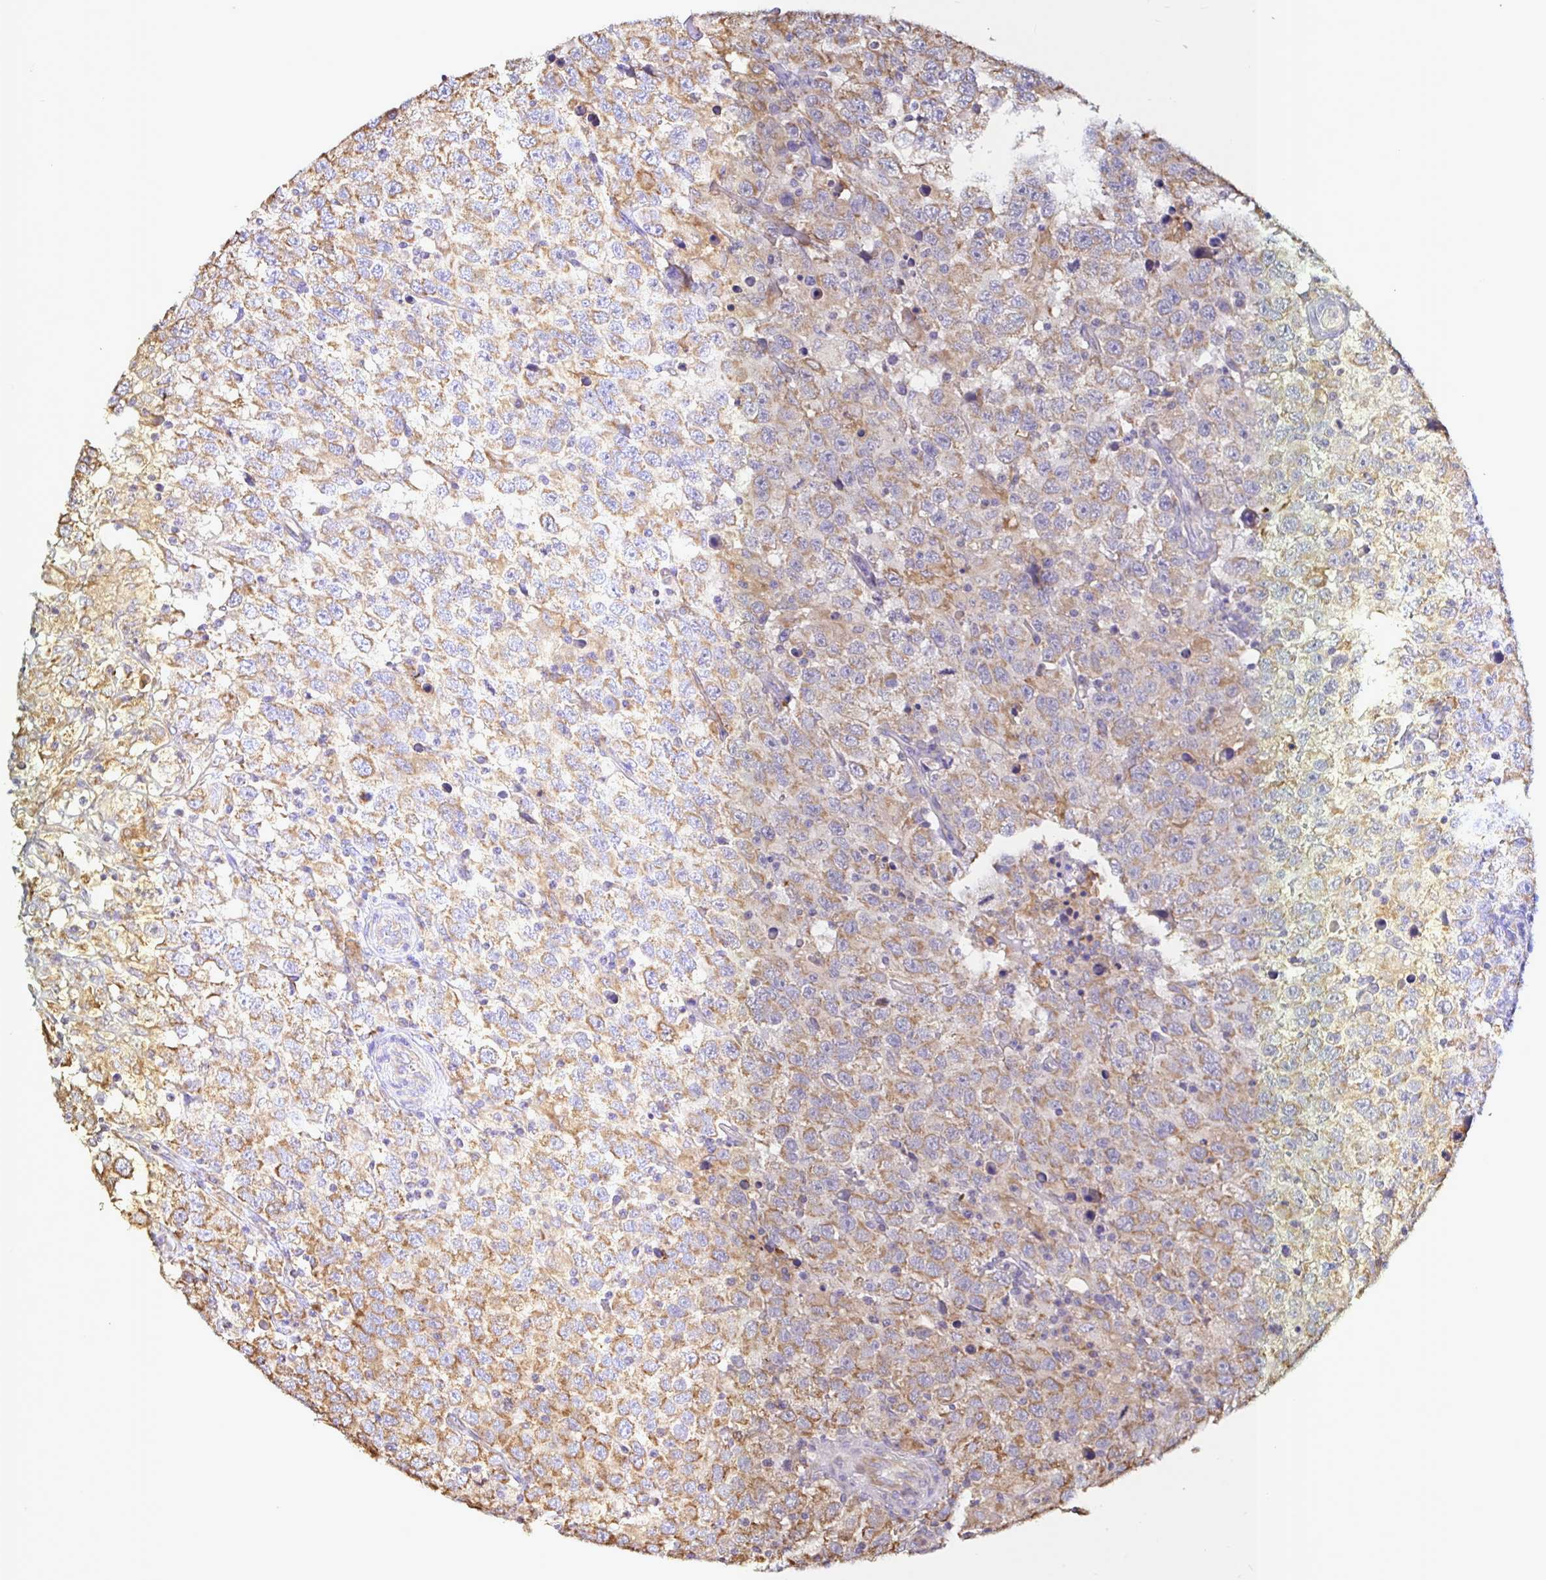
{"staining": {"intensity": "moderate", "quantity": ">75%", "location": "cytoplasmic/membranous"}, "tissue": "testis cancer", "cell_type": "Tumor cells", "image_type": "cancer", "snomed": [{"axis": "morphology", "description": "Seminoma, NOS"}, {"axis": "topography", "description": "Testis"}], "caption": "Tumor cells exhibit medium levels of moderate cytoplasmic/membranous expression in about >75% of cells in human testis seminoma. The staining is performed using DAB brown chromogen to label protein expression. The nuclei are counter-stained blue using hematoxylin.", "gene": "MSR1", "patient": {"sex": "male", "age": 41}}